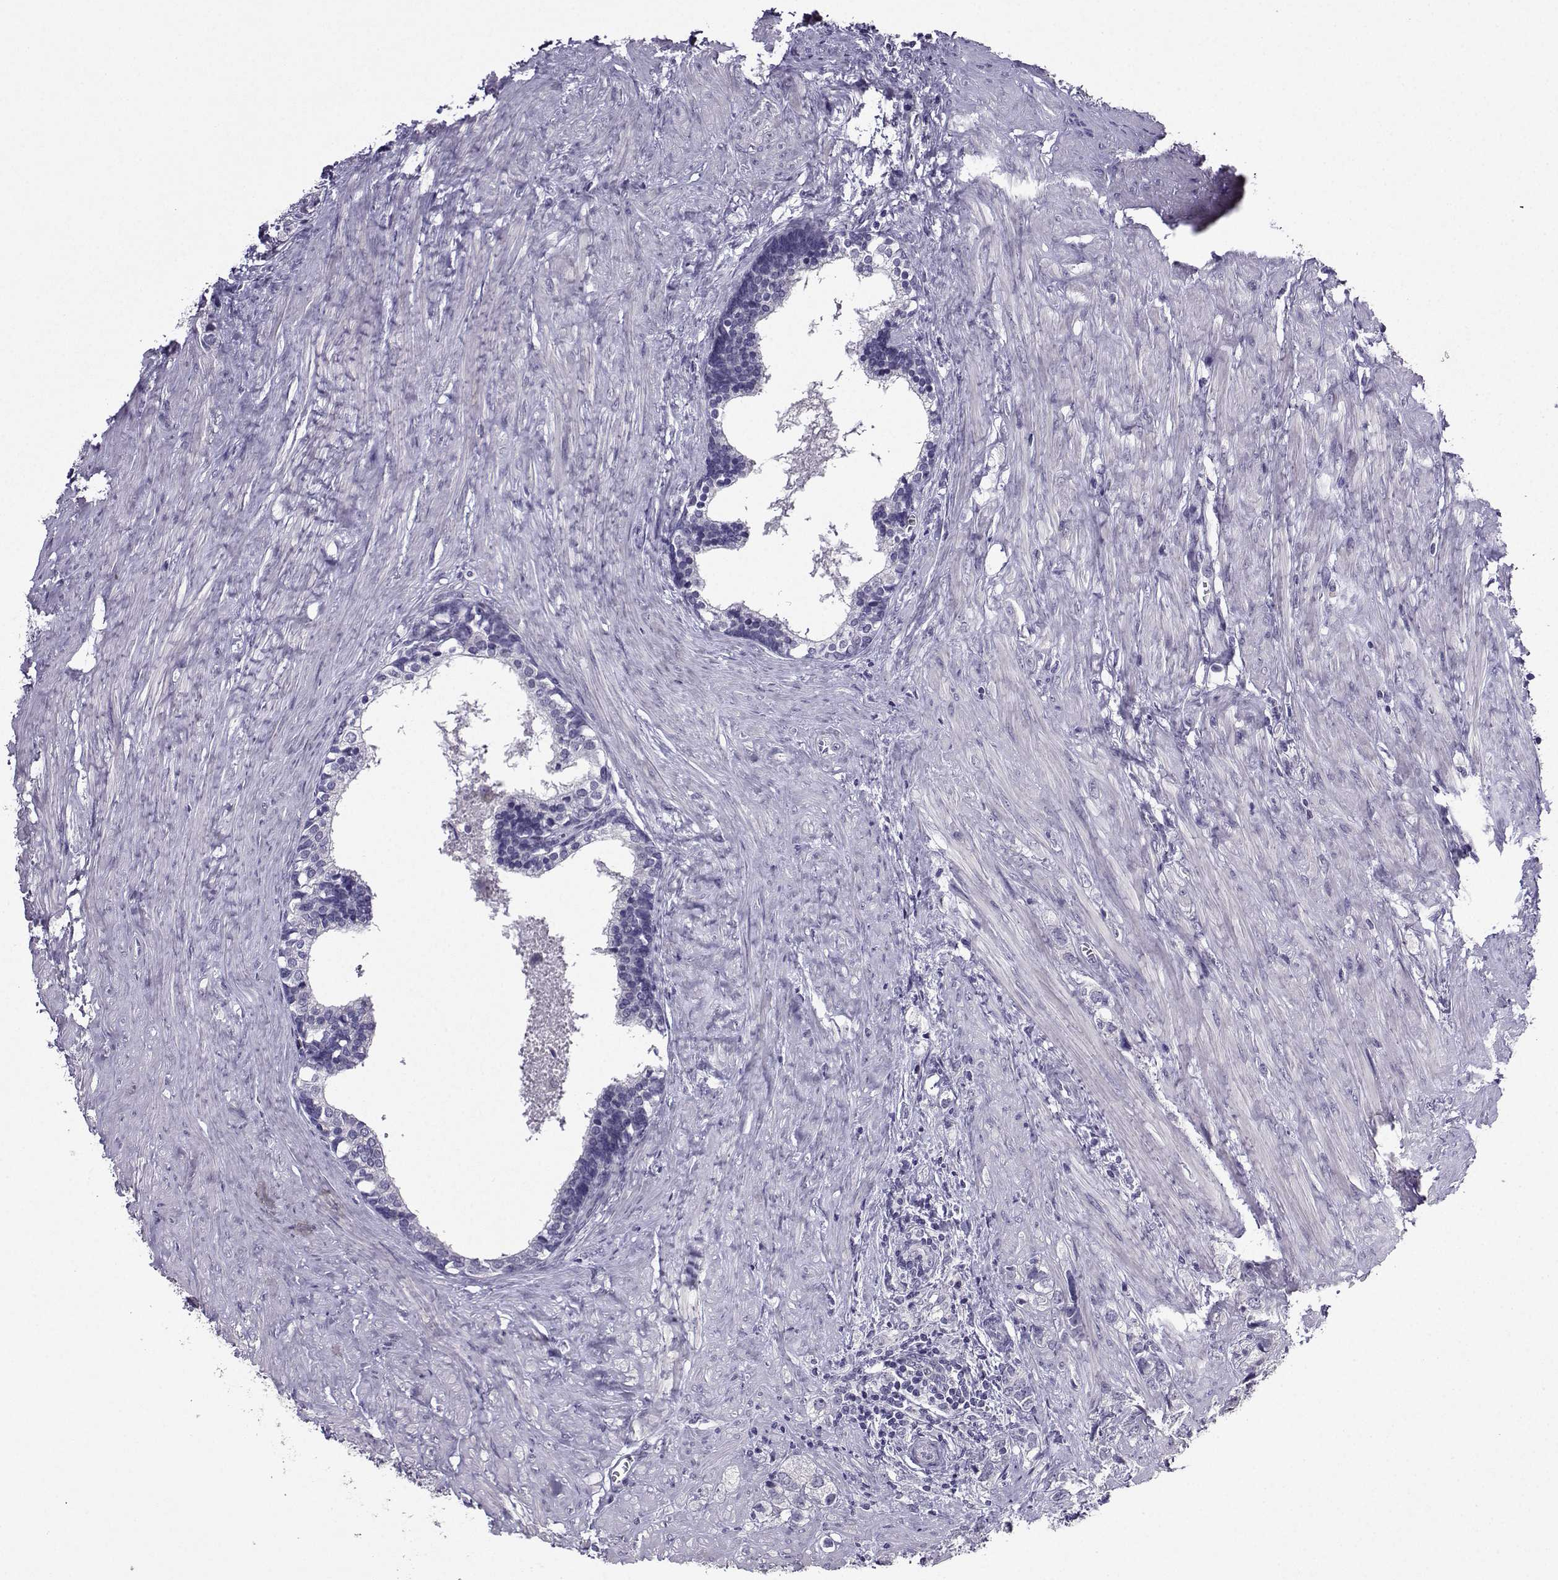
{"staining": {"intensity": "negative", "quantity": "none", "location": "none"}, "tissue": "prostate cancer", "cell_type": "Tumor cells", "image_type": "cancer", "snomed": [{"axis": "morphology", "description": "Adenocarcinoma, NOS"}, {"axis": "topography", "description": "Prostate and seminal vesicle, NOS"}], "caption": "High power microscopy histopathology image of an IHC image of adenocarcinoma (prostate), revealing no significant staining in tumor cells.", "gene": "CRYBB1", "patient": {"sex": "male", "age": 63}}